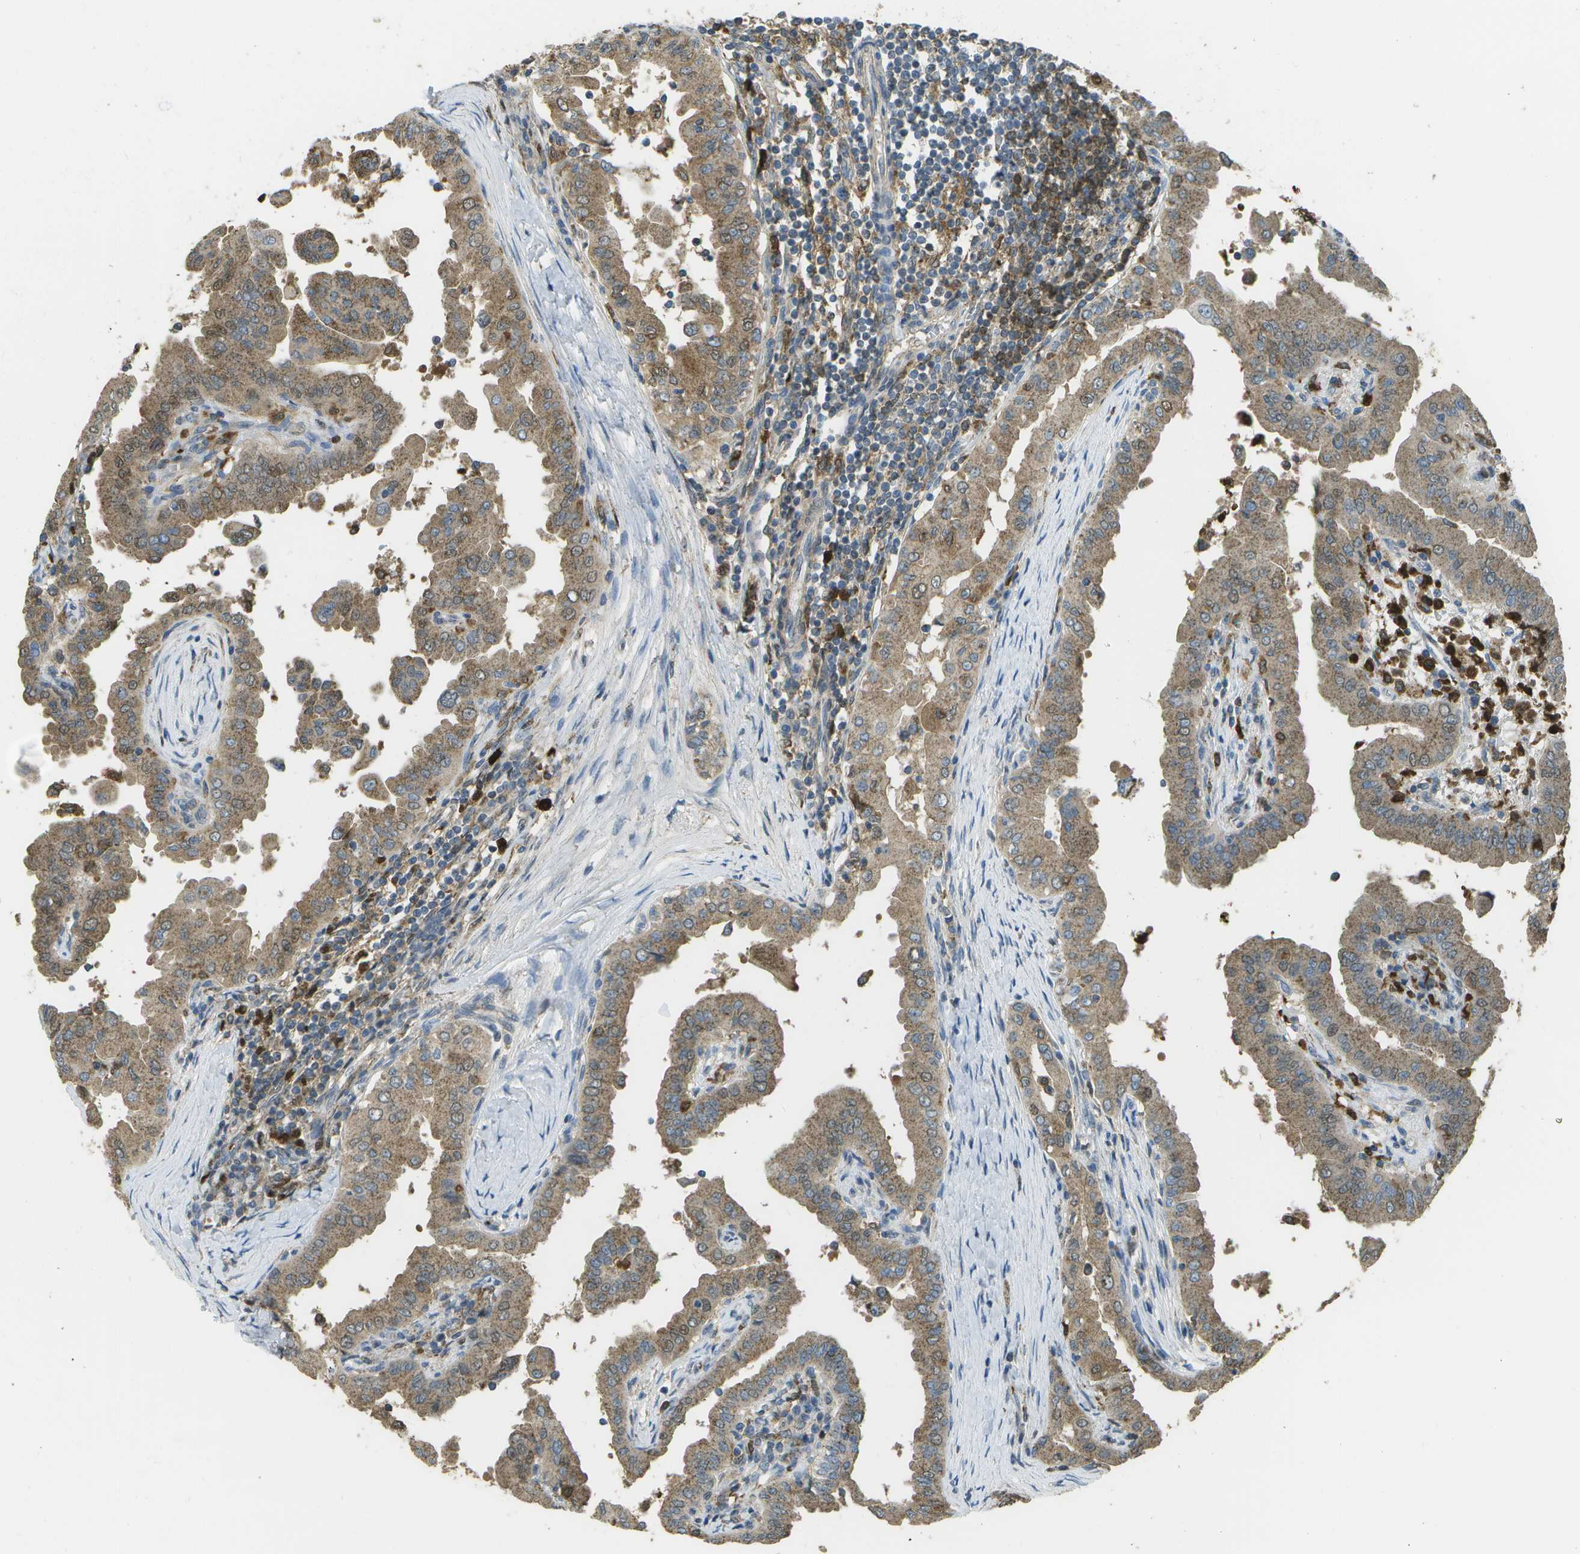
{"staining": {"intensity": "moderate", "quantity": ">75%", "location": "cytoplasmic/membranous"}, "tissue": "thyroid cancer", "cell_type": "Tumor cells", "image_type": "cancer", "snomed": [{"axis": "morphology", "description": "Papillary adenocarcinoma, NOS"}, {"axis": "topography", "description": "Thyroid gland"}], "caption": "Protein expression analysis of human papillary adenocarcinoma (thyroid) reveals moderate cytoplasmic/membranous expression in about >75% of tumor cells. The staining is performed using DAB (3,3'-diaminobenzidine) brown chromogen to label protein expression. The nuclei are counter-stained blue using hematoxylin.", "gene": "CACHD1", "patient": {"sex": "male", "age": 33}}